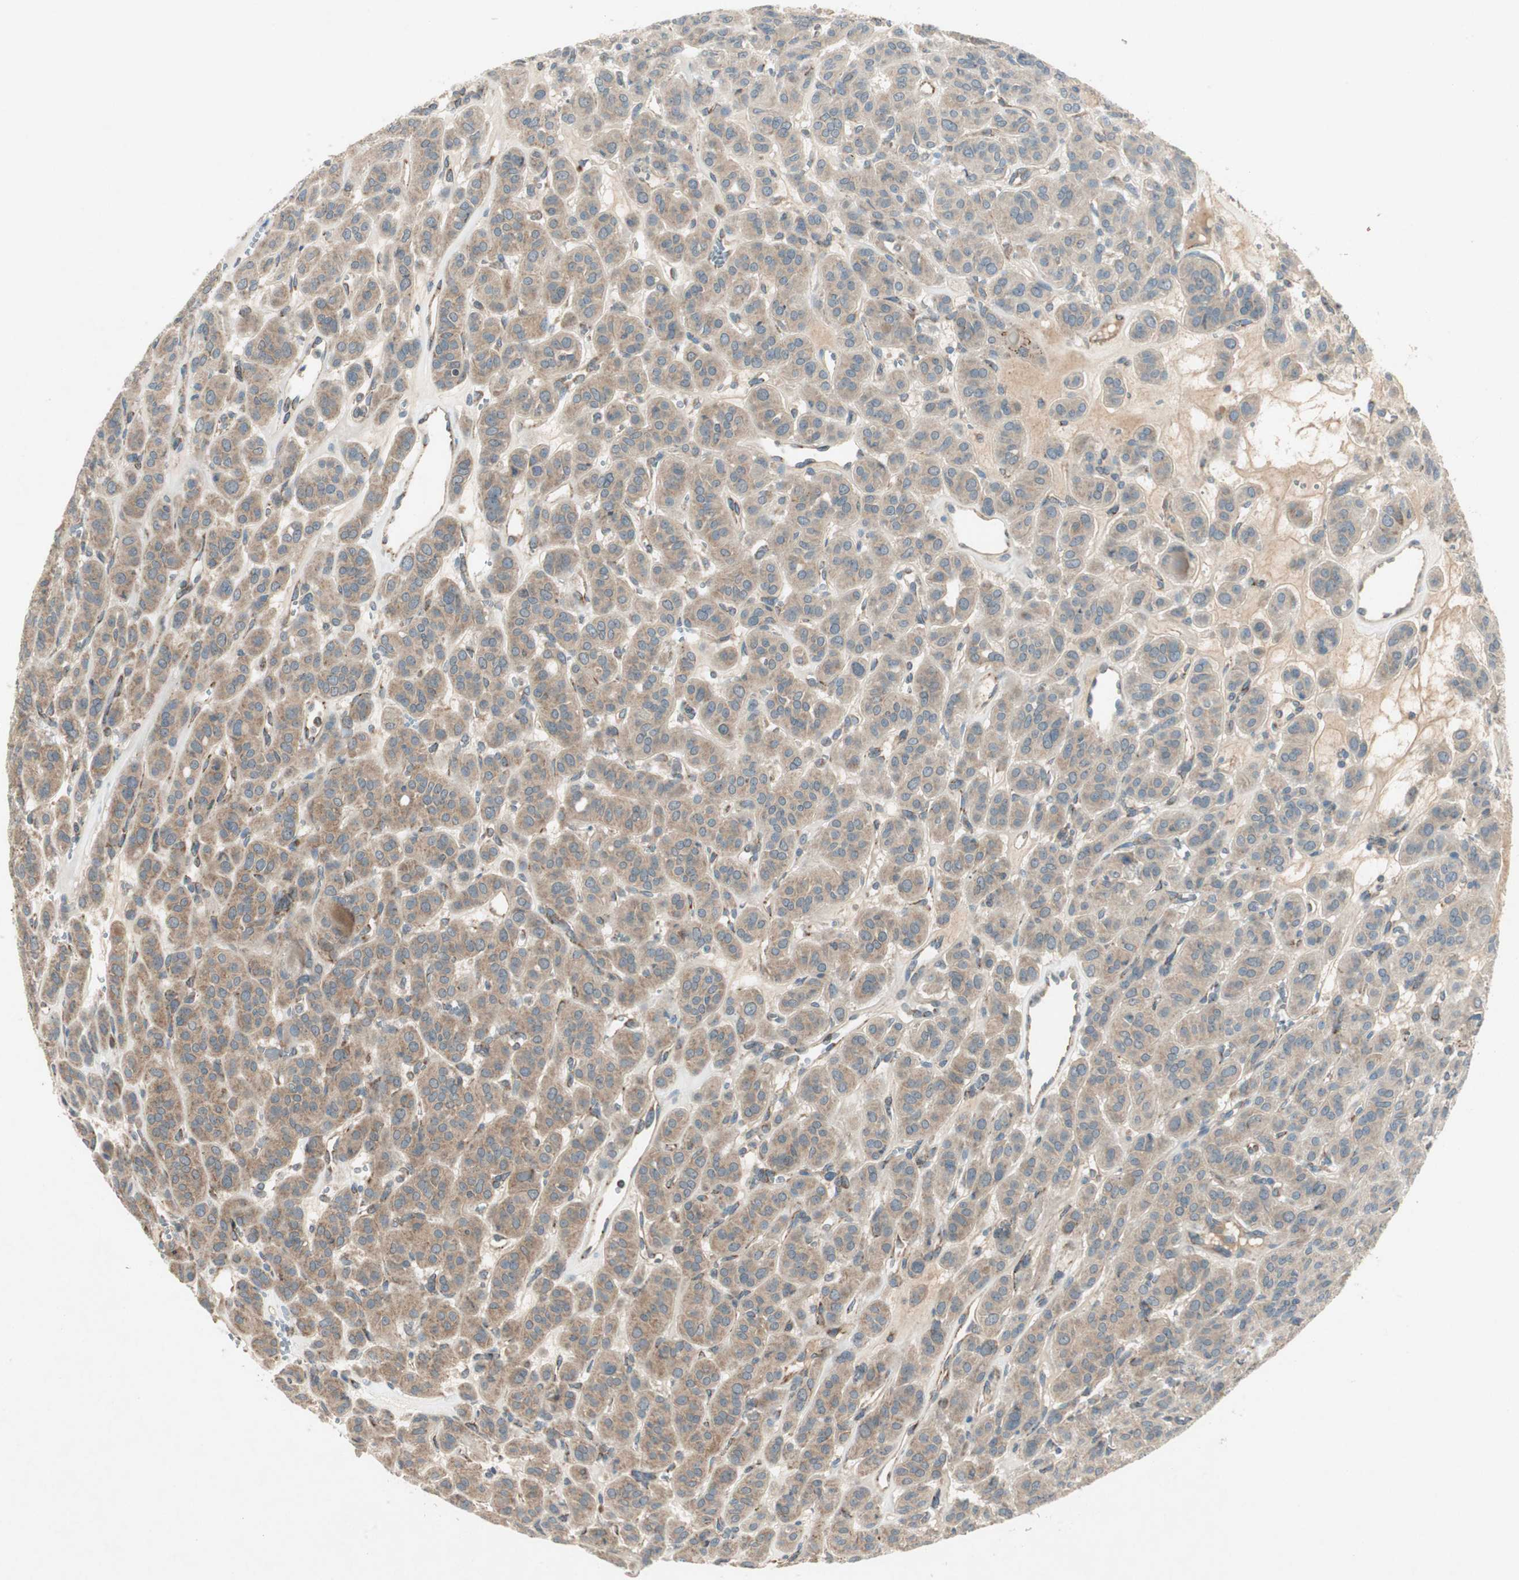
{"staining": {"intensity": "moderate", "quantity": ">75%", "location": "cytoplasmic/membranous"}, "tissue": "thyroid cancer", "cell_type": "Tumor cells", "image_type": "cancer", "snomed": [{"axis": "morphology", "description": "Follicular adenoma carcinoma, NOS"}, {"axis": "topography", "description": "Thyroid gland"}], "caption": "Immunohistochemistry (IHC) image of human thyroid cancer stained for a protein (brown), which exhibits medium levels of moderate cytoplasmic/membranous expression in approximately >75% of tumor cells.", "gene": "CHADL", "patient": {"sex": "female", "age": 71}}